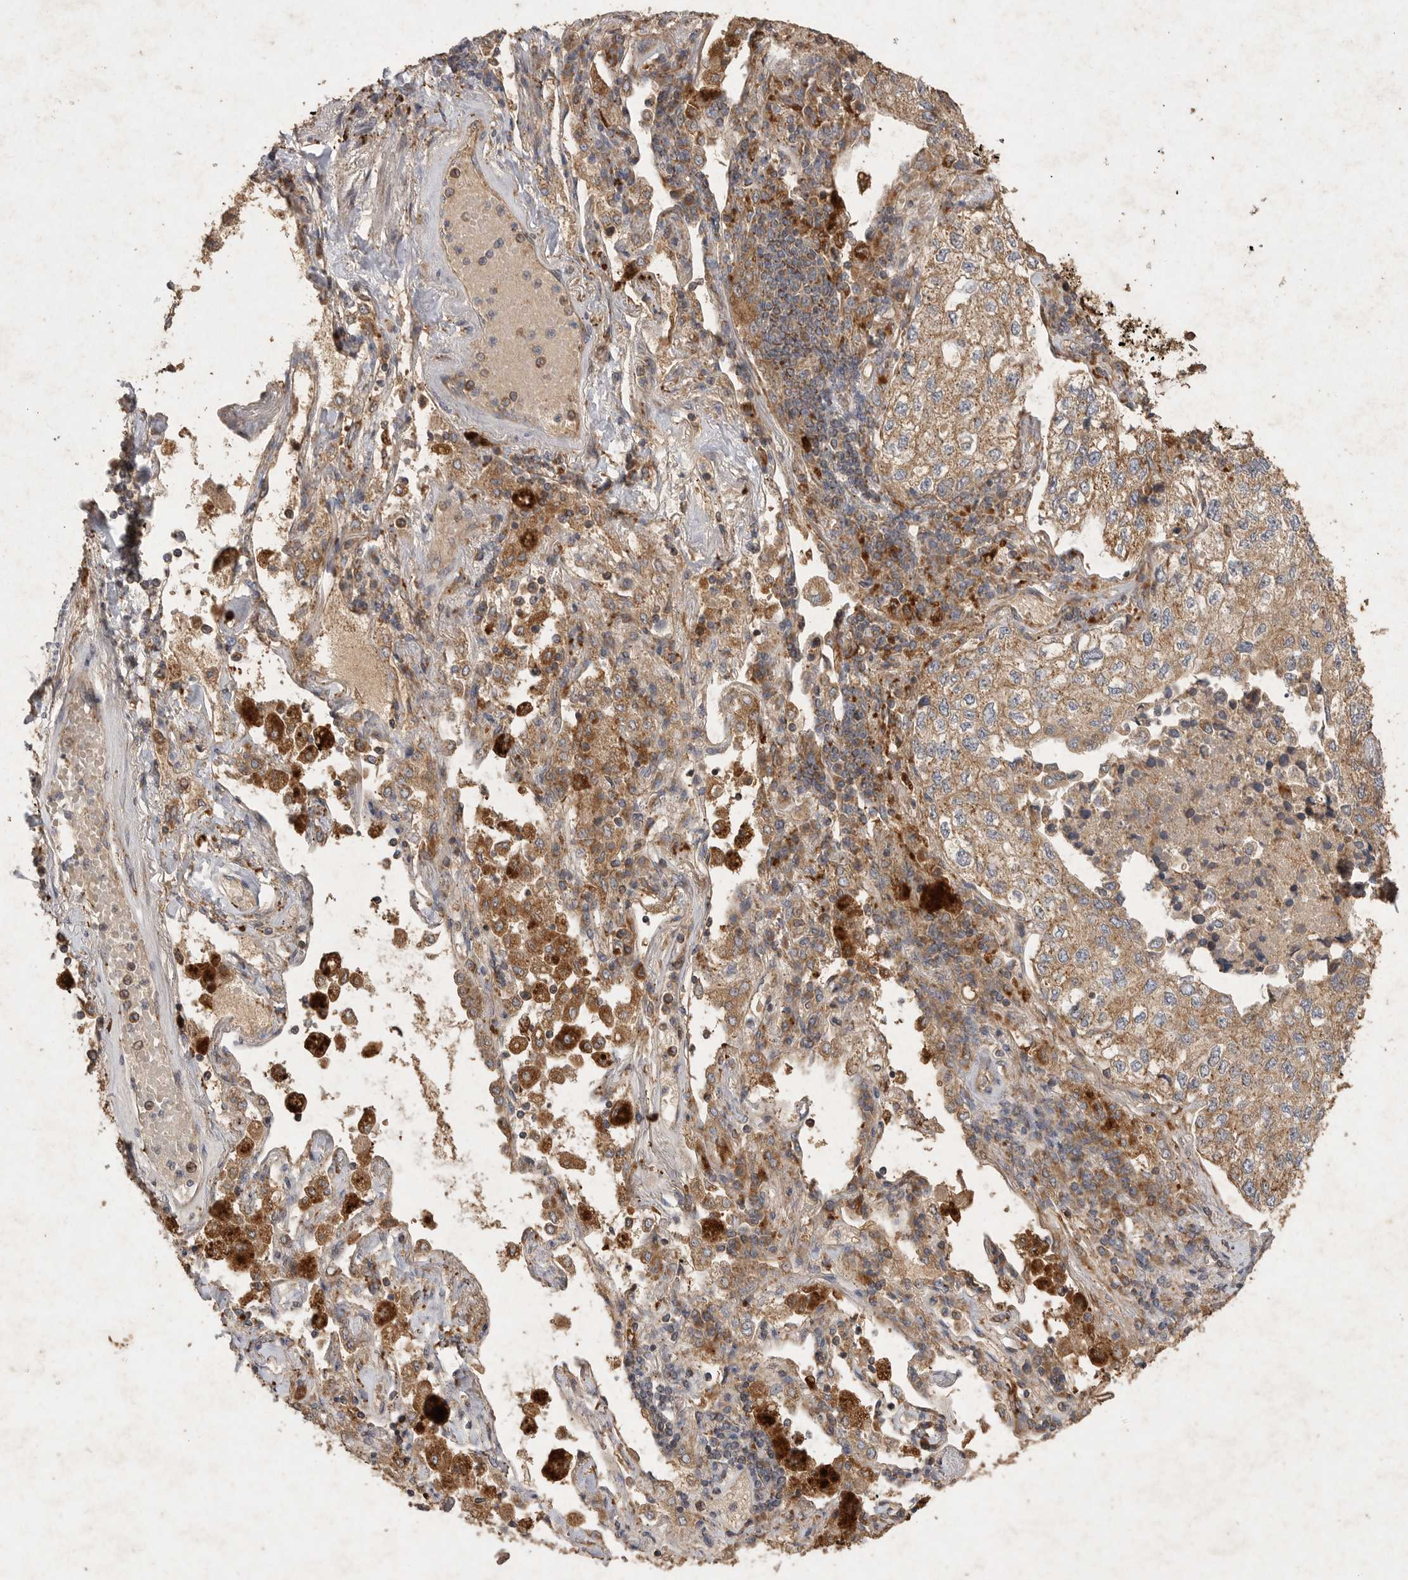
{"staining": {"intensity": "moderate", "quantity": ">75%", "location": "cytoplasmic/membranous"}, "tissue": "lung cancer", "cell_type": "Tumor cells", "image_type": "cancer", "snomed": [{"axis": "morphology", "description": "Adenocarcinoma, NOS"}, {"axis": "topography", "description": "Lung"}], "caption": "Brown immunohistochemical staining in lung cancer shows moderate cytoplasmic/membranous positivity in approximately >75% of tumor cells.", "gene": "MRPL41", "patient": {"sex": "male", "age": 63}}